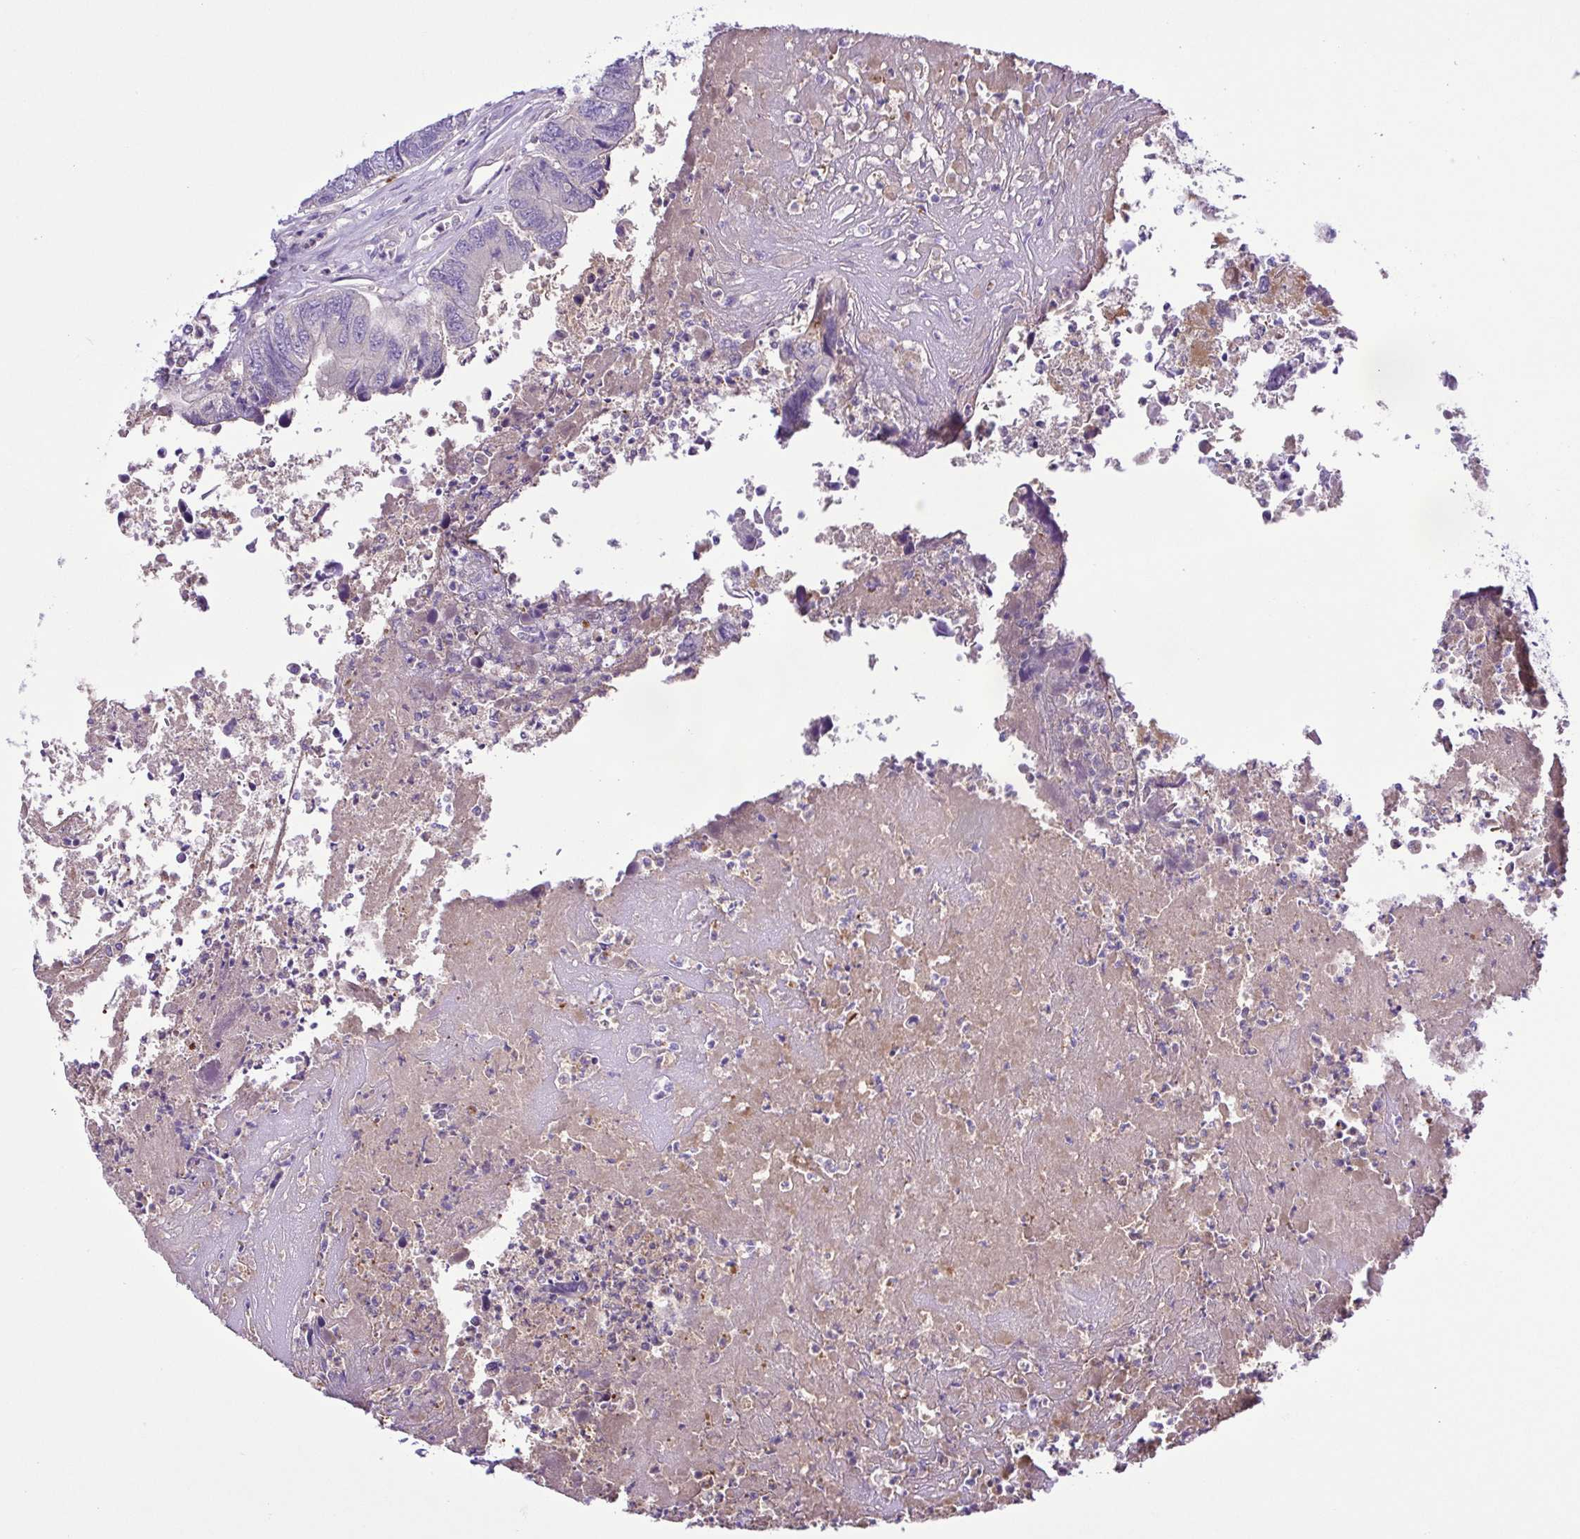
{"staining": {"intensity": "negative", "quantity": "none", "location": "none"}, "tissue": "colorectal cancer", "cell_type": "Tumor cells", "image_type": "cancer", "snomed": [{"axis": "morphology", "description": "Adenocarcinoma, NOS"}, {"axis": "topography", "description": "Colon"}], "caption": "Immunohistochemistry (IHC) of colorectal cancer (adenocarcinoma) shows no positivity in tumor cells. (Brightfield microscopy of DAB (3,3'-diaminobenzidine) IHC at high magnification).", "gene": "IGFL1", "patient": {"sex": "female", "age": 67}}